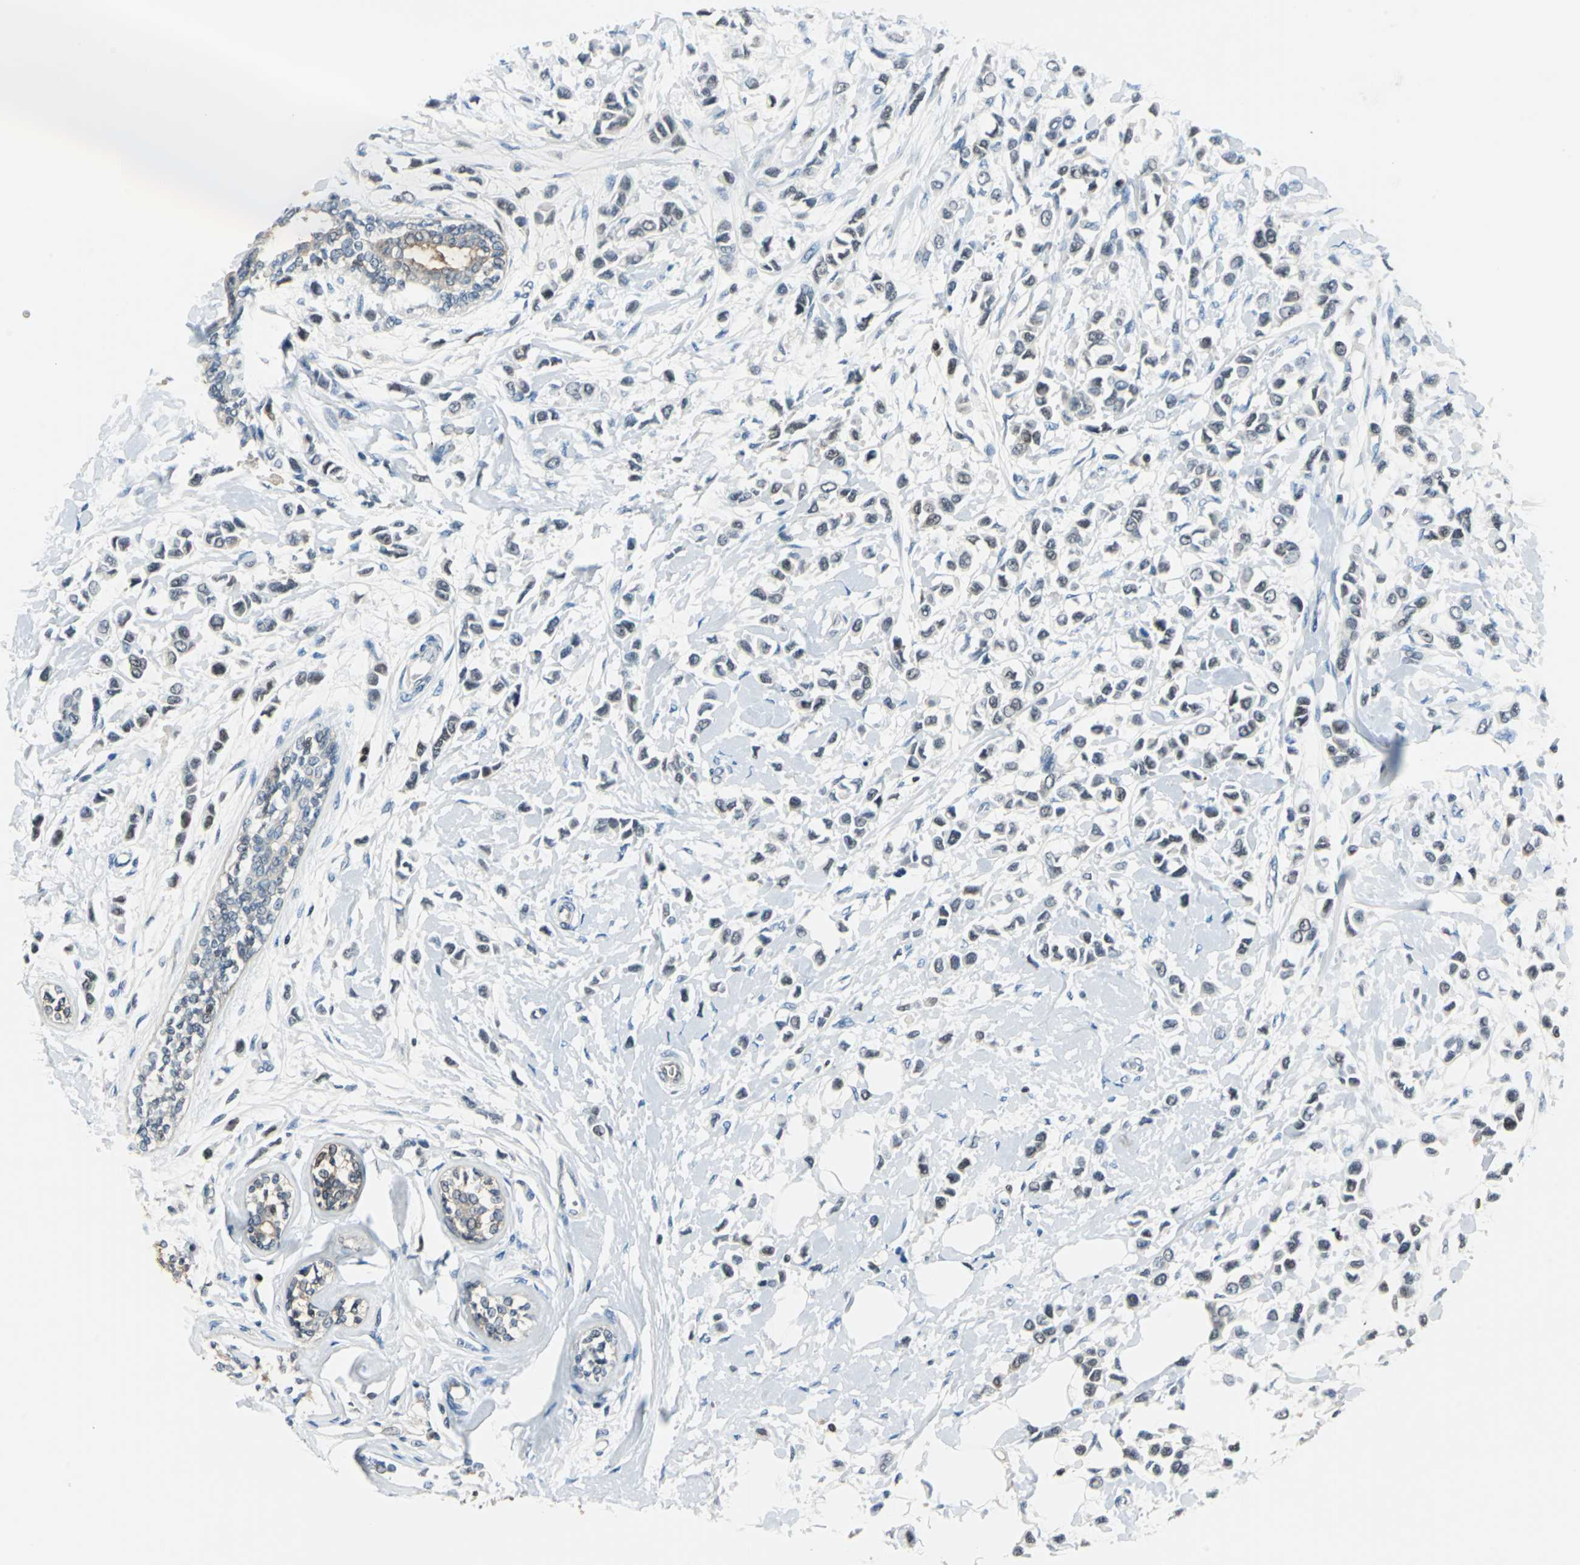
{"staining": {"intensity": "negative", "quantity": "none", "location": "none"}, "tissue": "breast cancer", "cell_type": "Tumor cells", "image_type": "cancer", "snomed": [{"axis": "morphology", "description": "Lobular carcinoma"}, {"axis": "topography", "description": "Breast"}], "caption": "The histopathology image displays no significant expression in tumor cells of breast lobular carcinoma. (DAB immunohistochemistry (IHC) visualized using brightfield microscopy, high magnification).", "gene": "PSME1", "patient": {"sex": "female", "age": 51}}